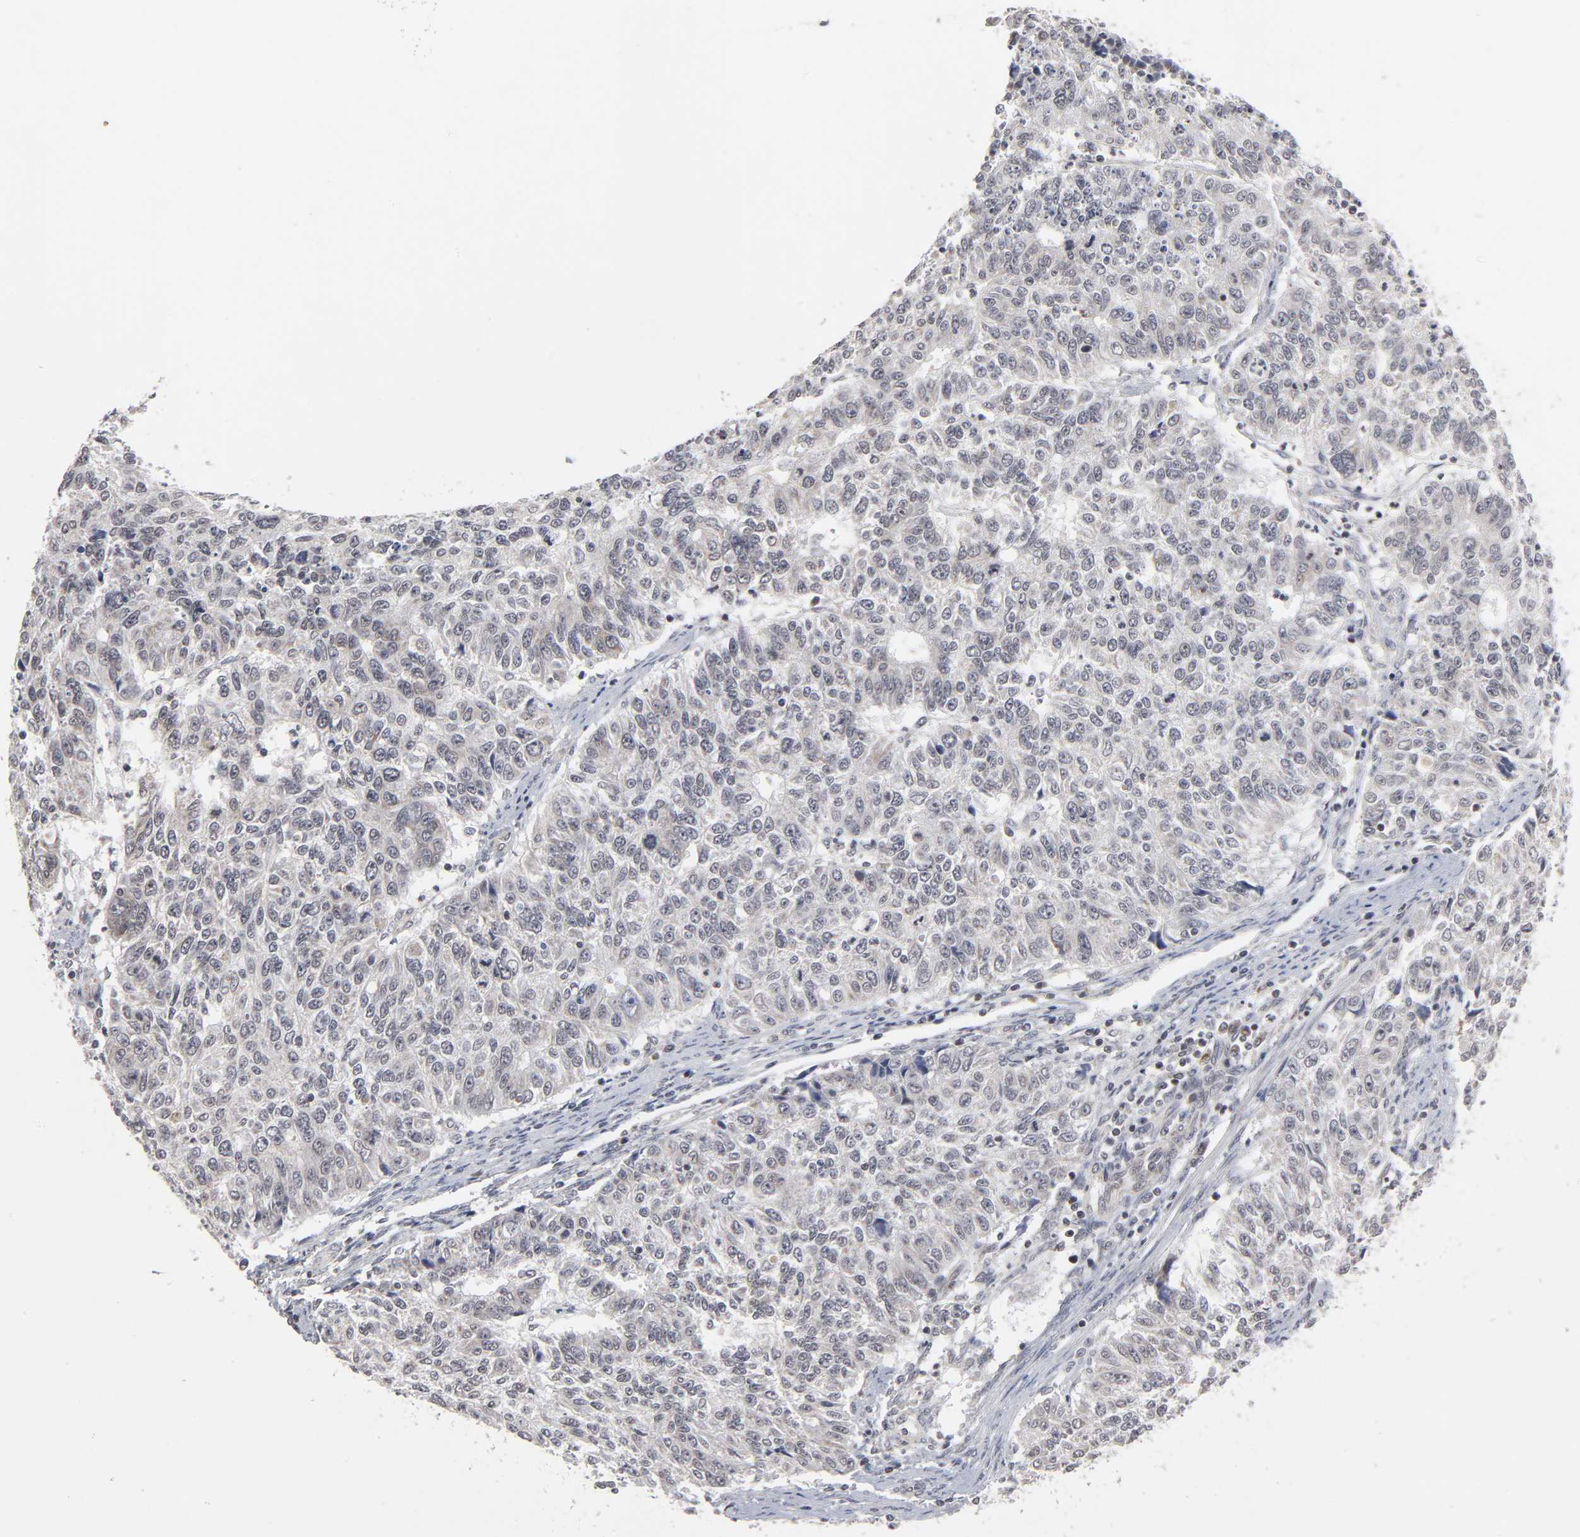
{"staining": {"intensity": "weak", "quantity": "<25%", "location": "cytoplasmic/membranous"}, "tissue": "endometrial cancer", "cell_type": "Tumor cells", "image_type": "cancer", "snomed": [{"axis": "morphology", "description": "Adenocarcinoma, NOS"}, {"axis": "topography", "description": "Endometrium"}], "caption": "An image of human endometrial adenocarcinoma is negative for staining in tumor cells.", "gene": "AUH", "patient": {"sex": "female", "age": 42}}